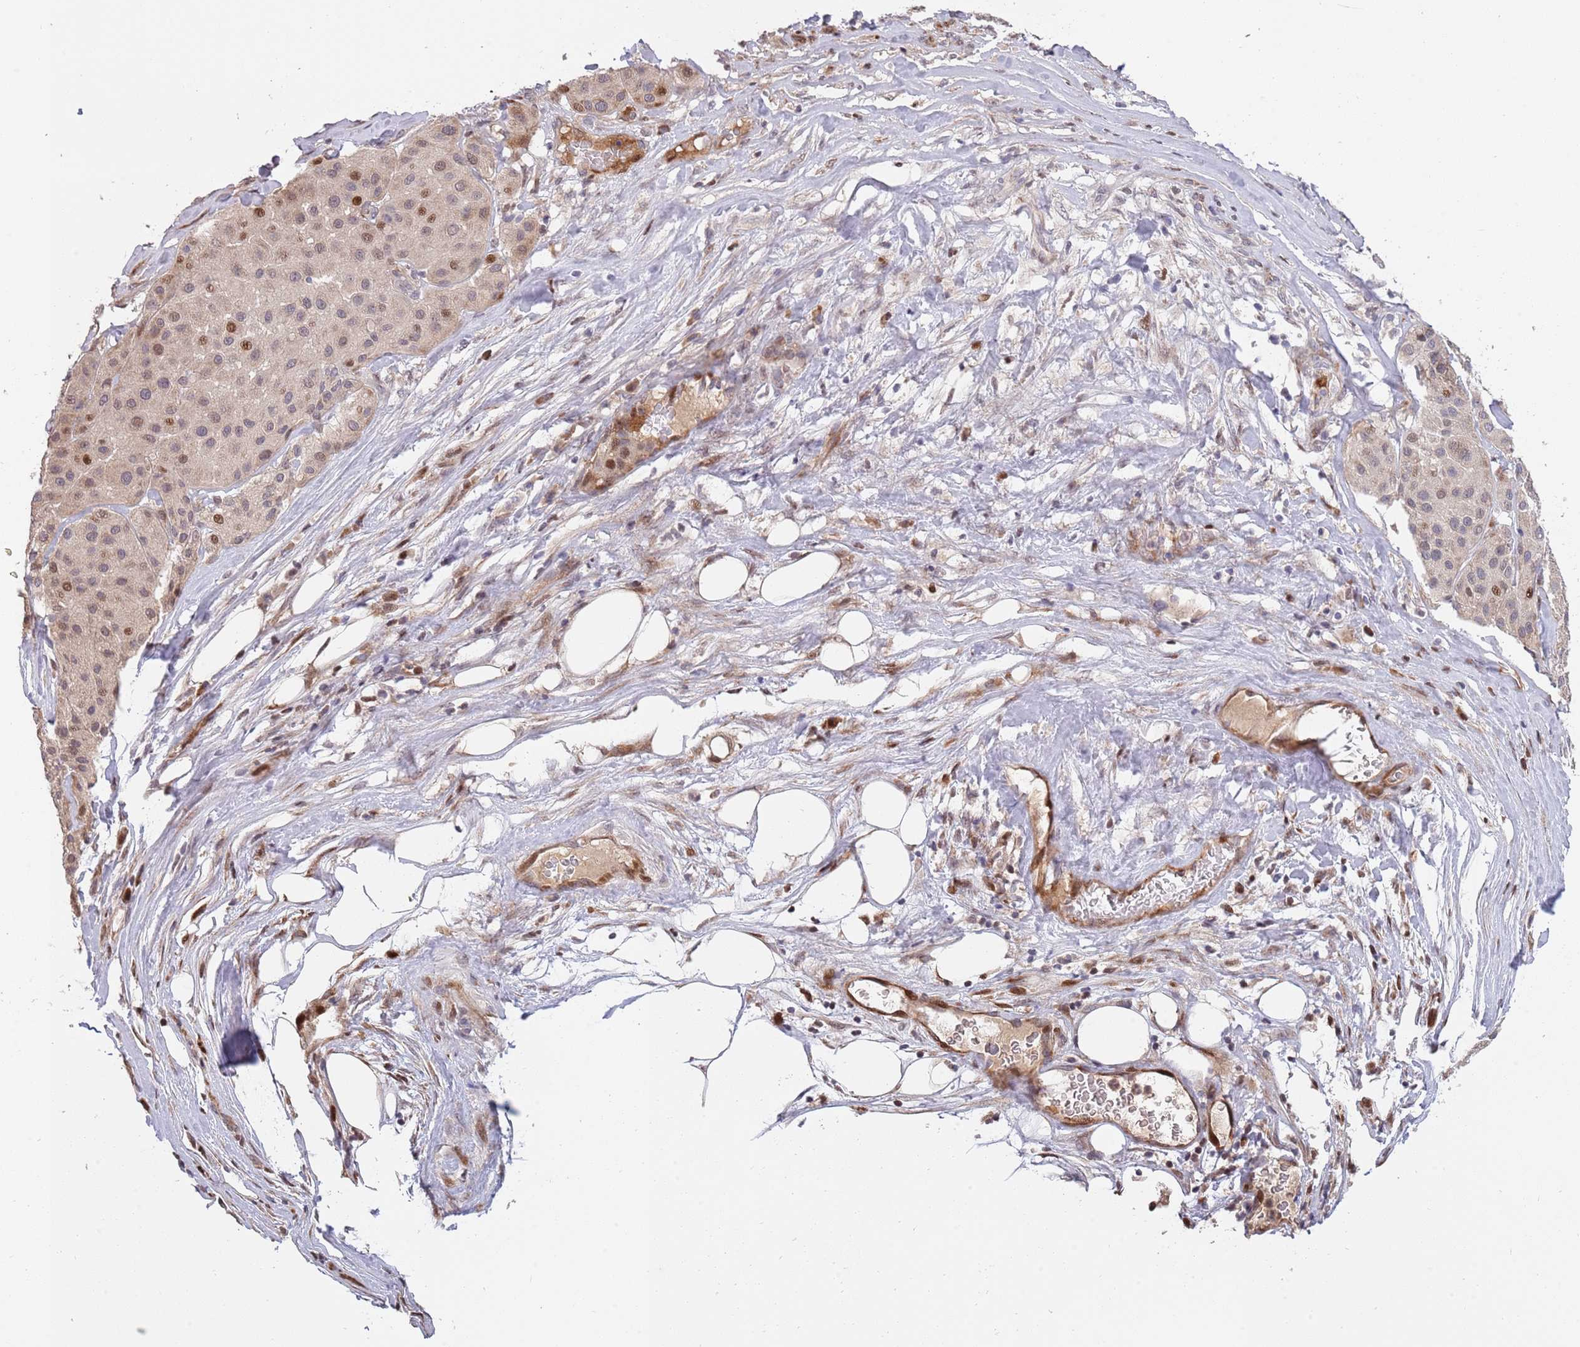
{"staining": {"intensity": "moderate", "quantity": "25%-75%", "location": "nuclear"}, "tissue": "melanoma", "cell_type": "Tumor cells", "image_type": "cancer", "snomed": [{"axis": "morphology", "description": "Malignant melanoma, Metastatic site"}, {"axis": "topography", "description": "Smooth muscle"}], "caption": "This micrograph shows melanoma stained with immunohistochemistry to label a protein in brown. The nuclear of tumor cells show moderate positivity for the protein. Nuclei are counter-stained blue.", "gene": "SYNDIG1L", "patient": {"sex": "male", "age": 41}}